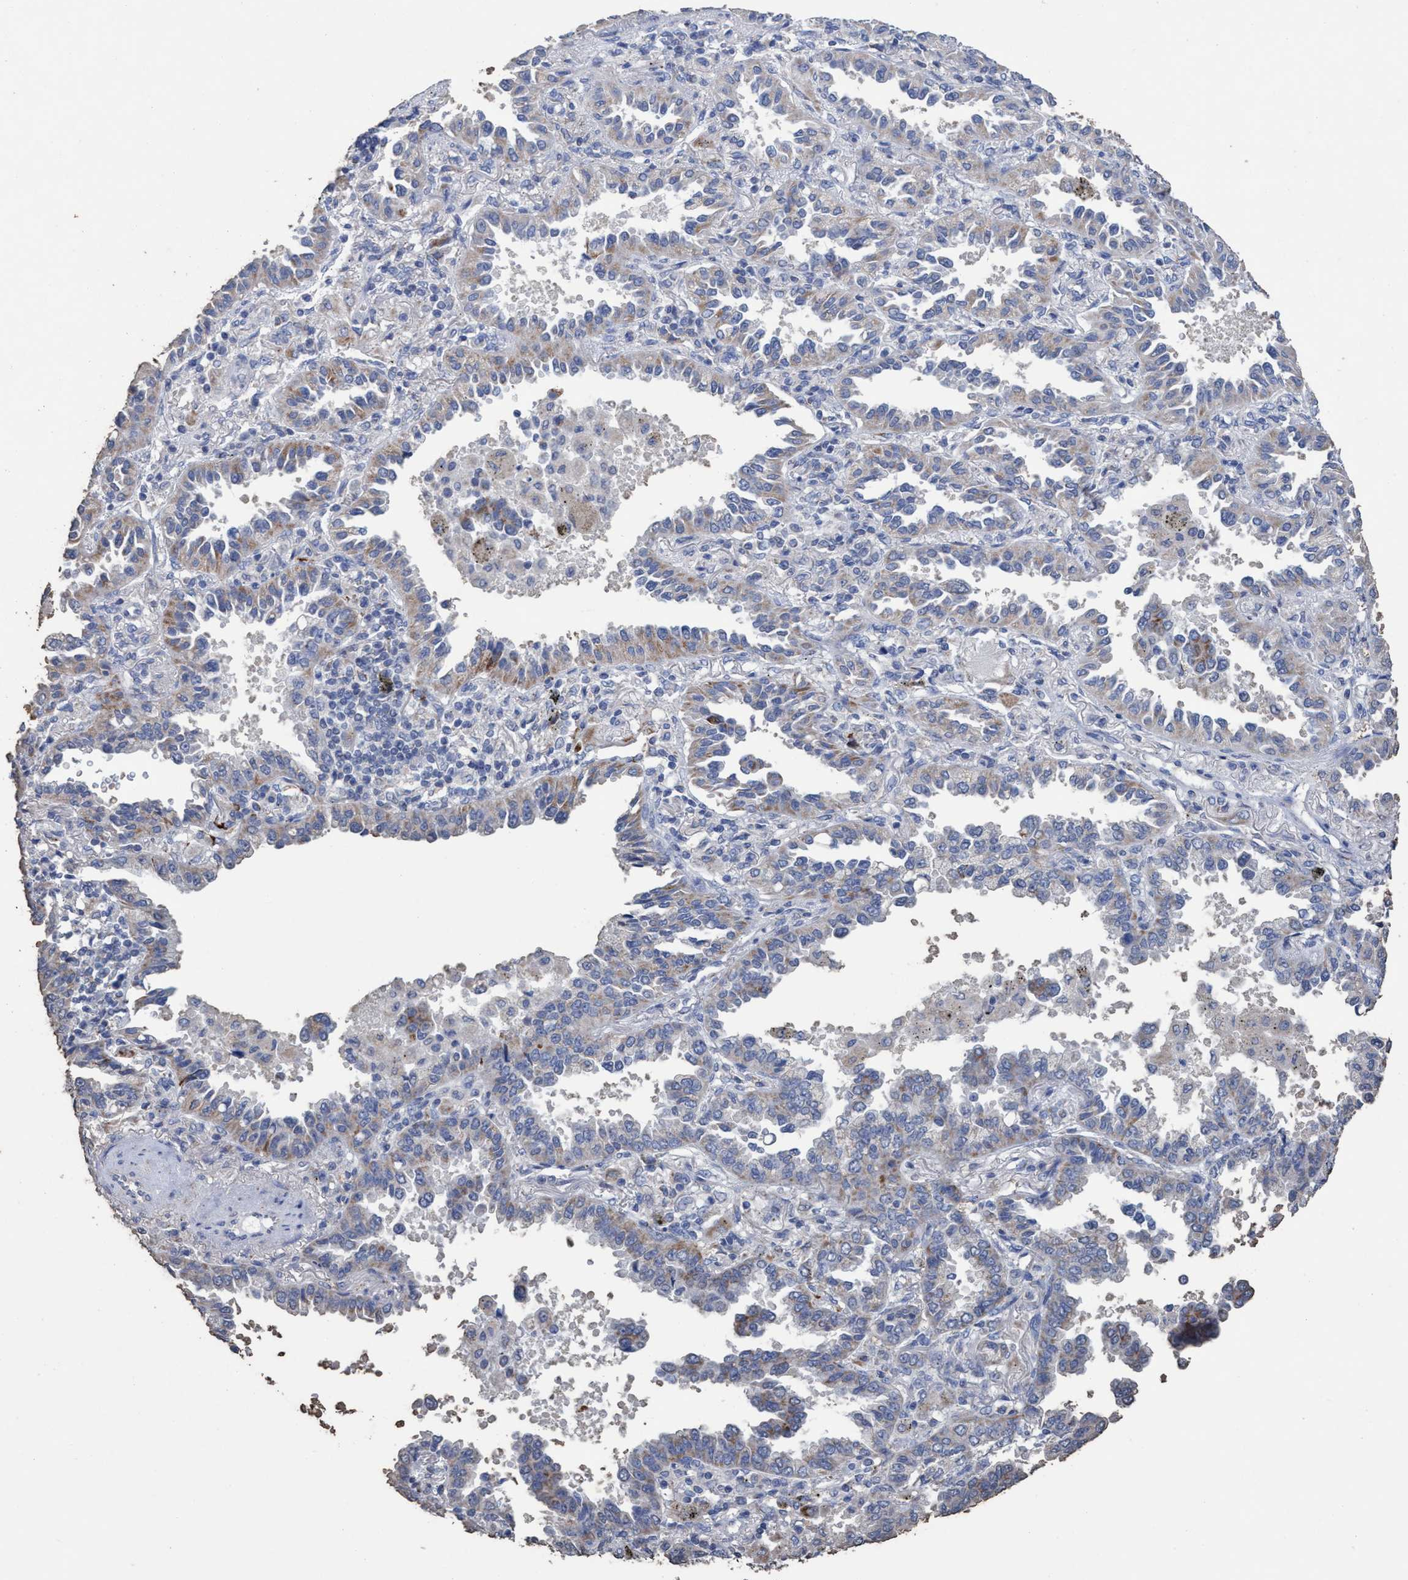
{"staining": {"intensity": "weak", "quantity": "25%-75%", "location": "cytoplasmic/membranous"}, "tissue": "lung cancer", "cell_type": "Tumor cells", "image_type": "cancer", "snomed": [{"axis": "morphology", "description": "Normal tissue, NOS"}, {"axis": "morphology", "description": "Adenocarcinoma, NOS"}, {"axis": "topography", "description": "Lung"}], "caption": "Protein expression analysis of adenocarcinoma (lung) displays weak cytoplasmic/membranous staining in approximately 25%-75% of tumor cells.", "gene": "RSAD1", "patient": {"sex": "male", "age": 59}}